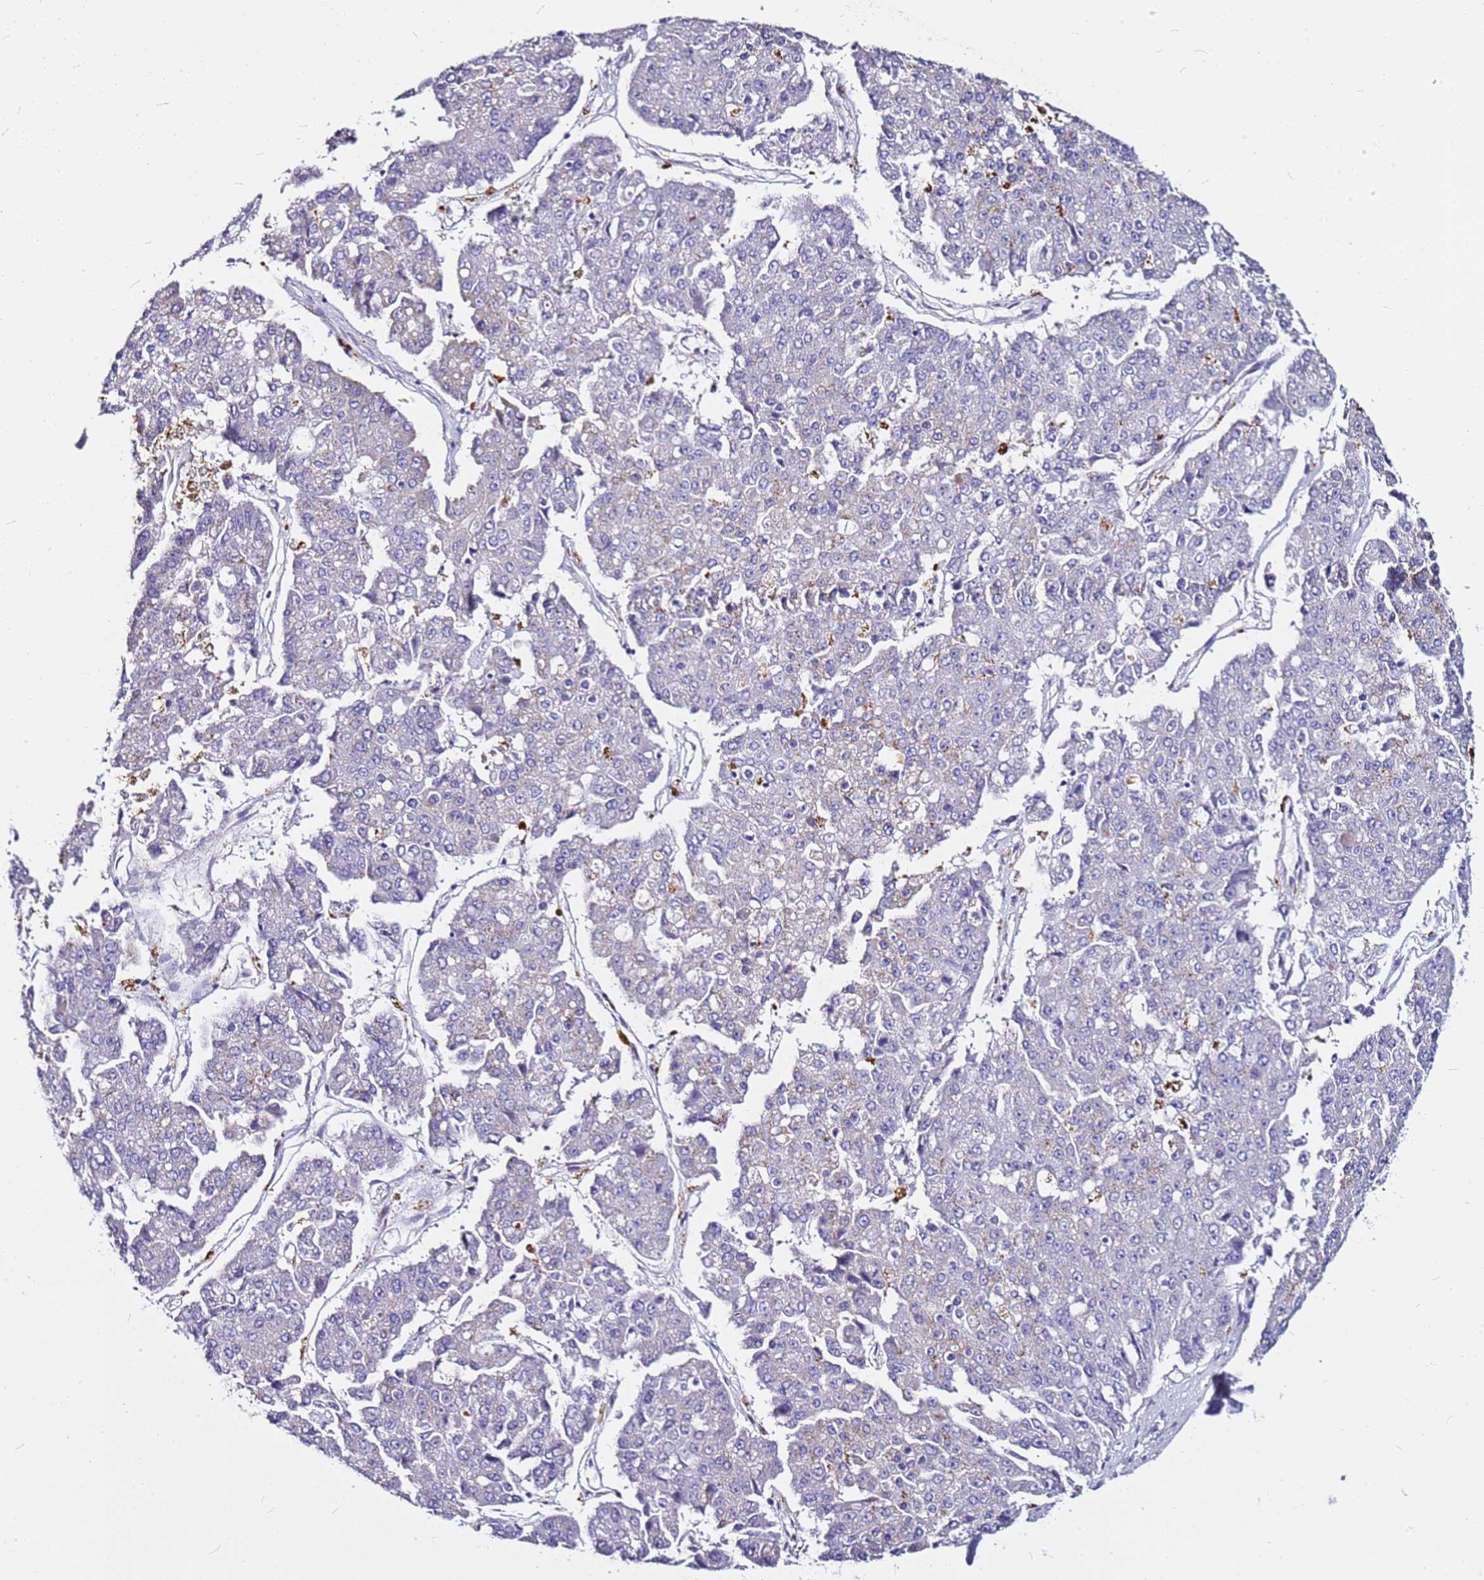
{"staining": {"intensity": "negative", "quantity": "none", "location": "none"}, "tissue": "pancreatic cancer", "cell_type": "Tumor cells", "image_type": "cancer", "snomed": [{"axis": "morphology", "description": "Adenocarcinoma, NOS"}, {"axis": "topography", "description": "Pancreas"}], "caption": "Immunohistochemical staining of adenocarcinoma (pancreatic) demonstrates no significant staining in tumor cells. (Immunohistochemistry (ihc), brightfield microscopy, high magnification).", "gene": "CASD1", "patient": {"sex": "male", "age": 50}}